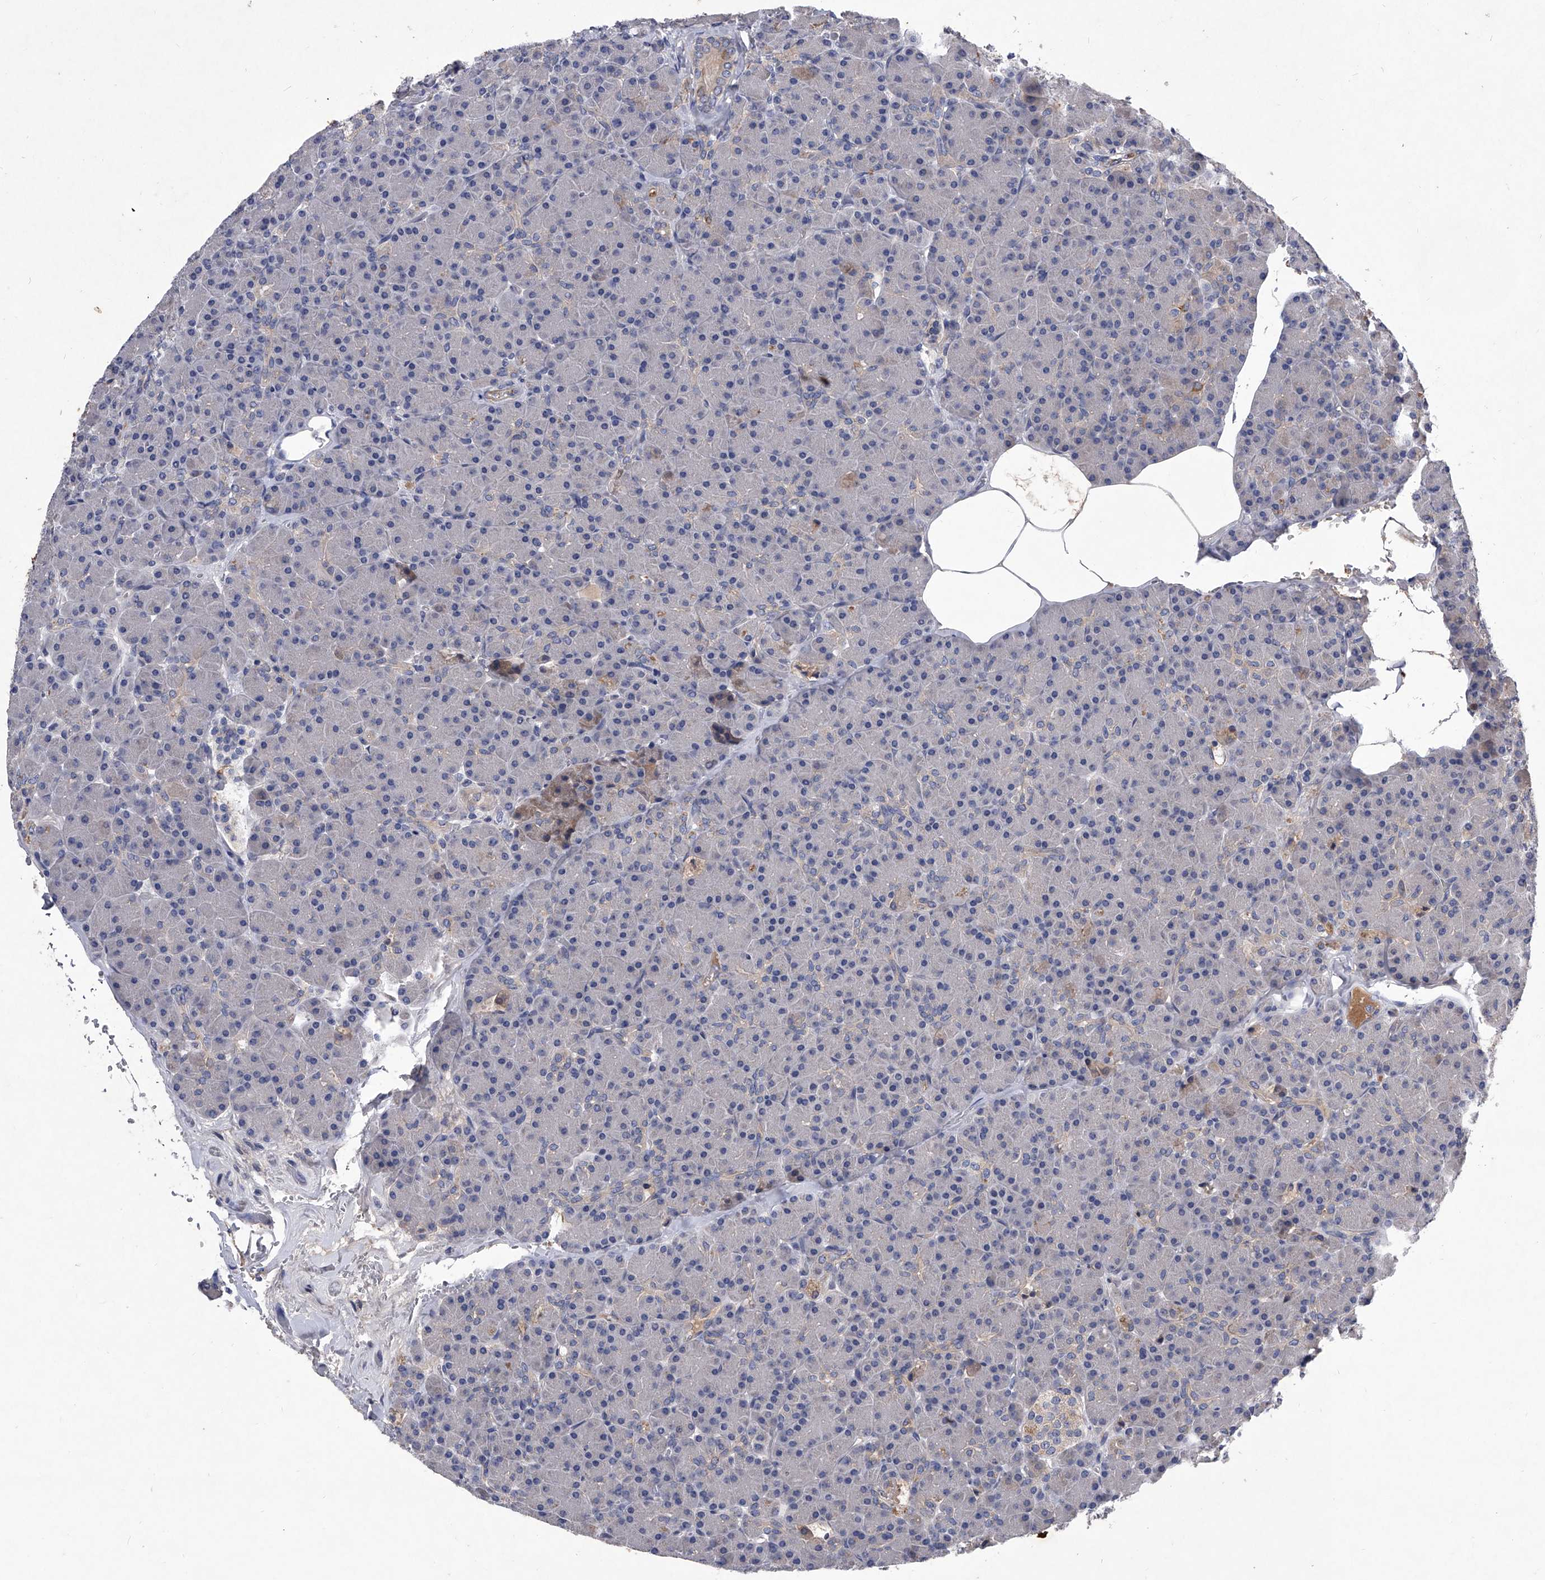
{"staining": {"intensity": "moderate", "quantity": "<25%", "location": "cytoplasmic/membranous"}, "tissue": "pancreas", "cell_type": "Exocrine glandular cells", "image_type": "normal", "snomed": [{"axis": "morphology", "description": "Normal tissue, NOS"}, {"axis": "topography", "description": "Pancreas"}], "caption": "Brown immunohistochemical staining in unremarkable pancreas demonstrates moderate cytoplasmic/membranous staining in about <25% of exocrine glandular cells. (Brightfield microscopy of DAB IHC at high magnification).", "gene": "C5", "patient": {"sex": "female", "age": 43}}